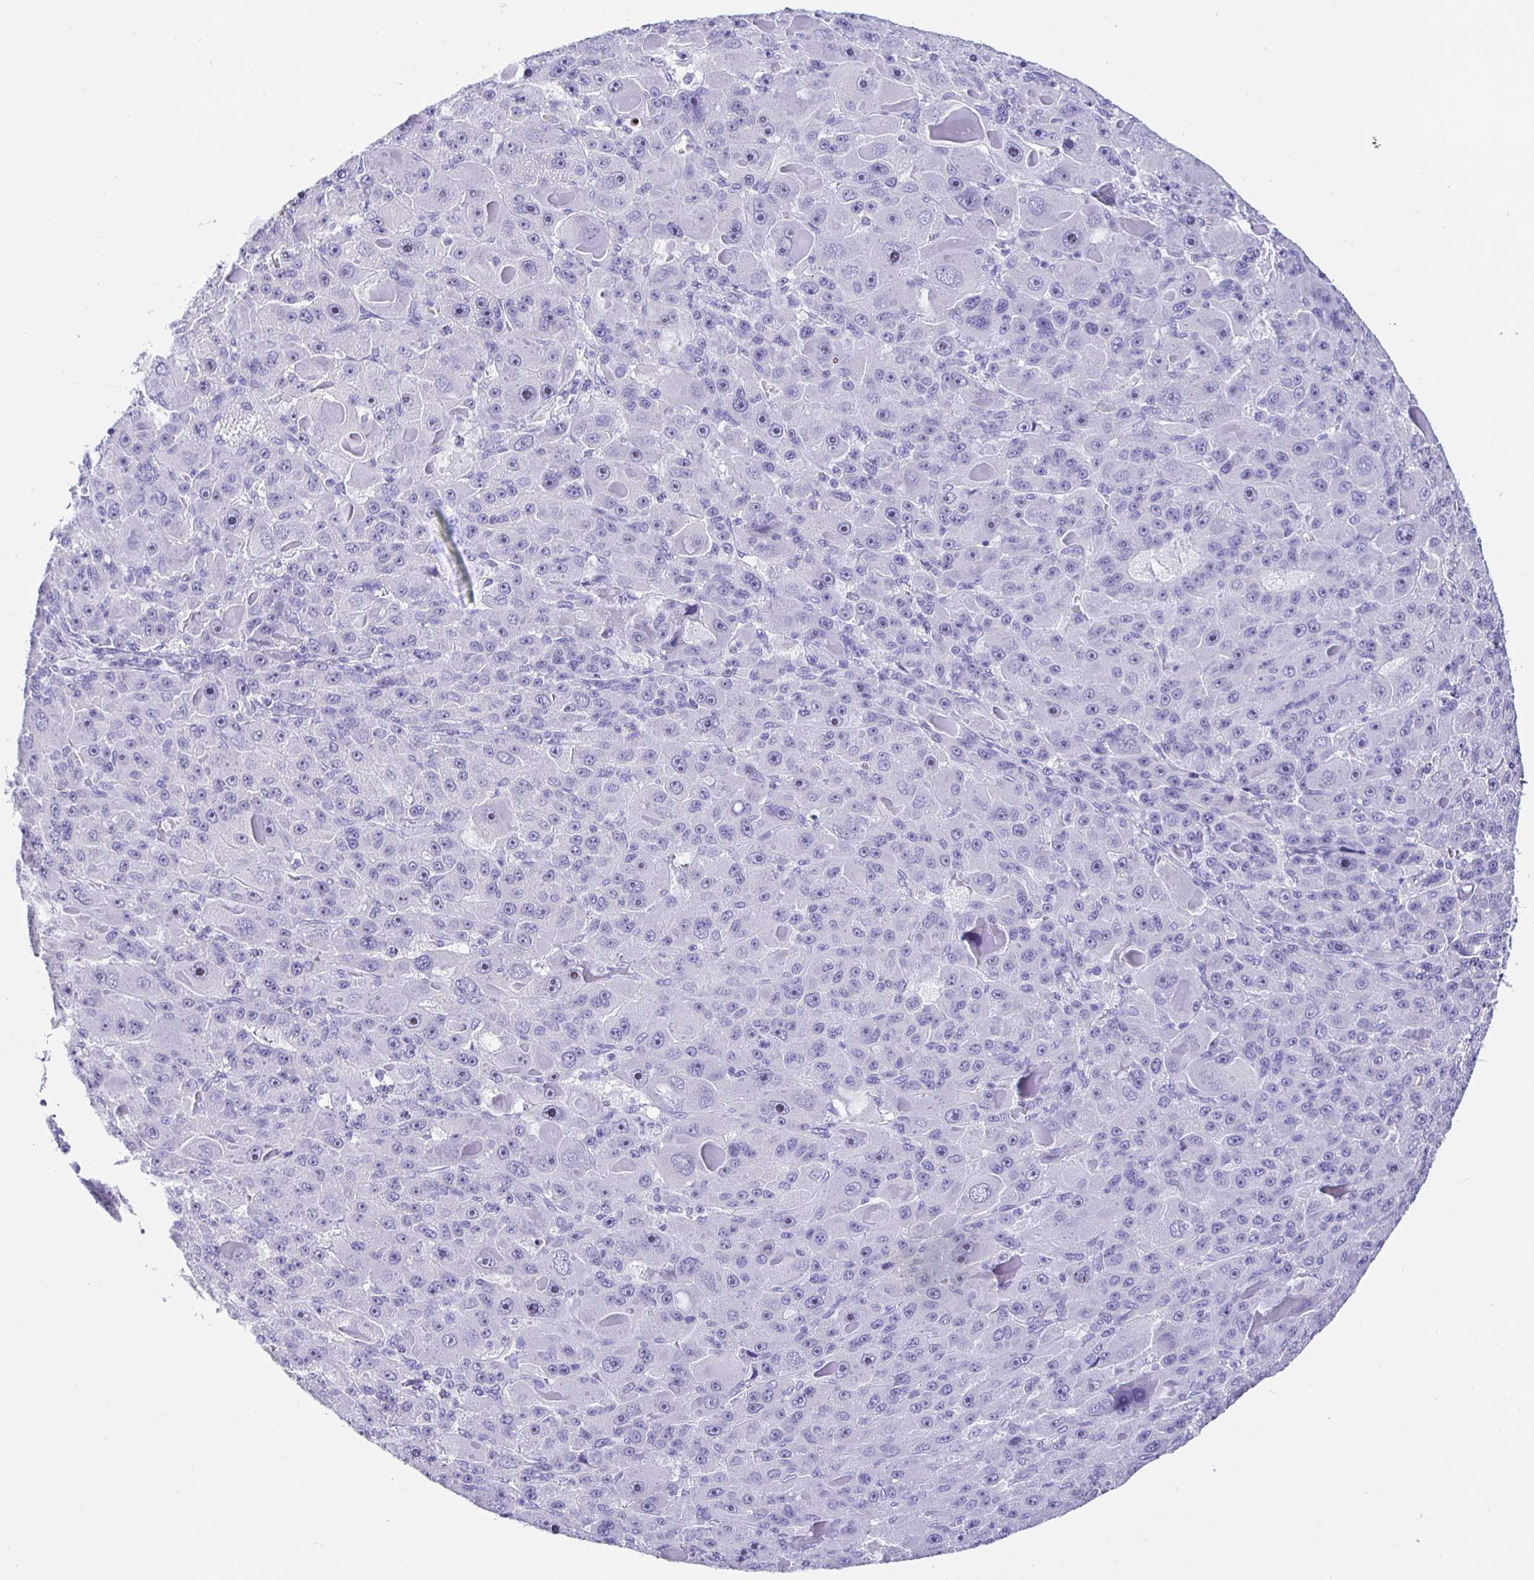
{"staining": {"intensity": "negative", "quantity": "none", "location": "none"}, "tissue": "liver cancer", "cell_type": "Tumor cells", "image_type": "cancer", "snomed": [{"axis": "morphology", "description": "Carcinoma, Hepatocellular, NOS"}, {"axis": "topography", "description": "Liver"}], "caption": "IHC histopathology image of neoplastic tissue: liver cancer (hepatocellular carcinoma) stained with DAB (3,3'-diaminobenzidine) reveals no significant protein staining in tumor cells. (IHC, brightfield microscopy, high magnification).", "gene": "PRAMEF19", "patient": {"sex": "male", "age": 76}}